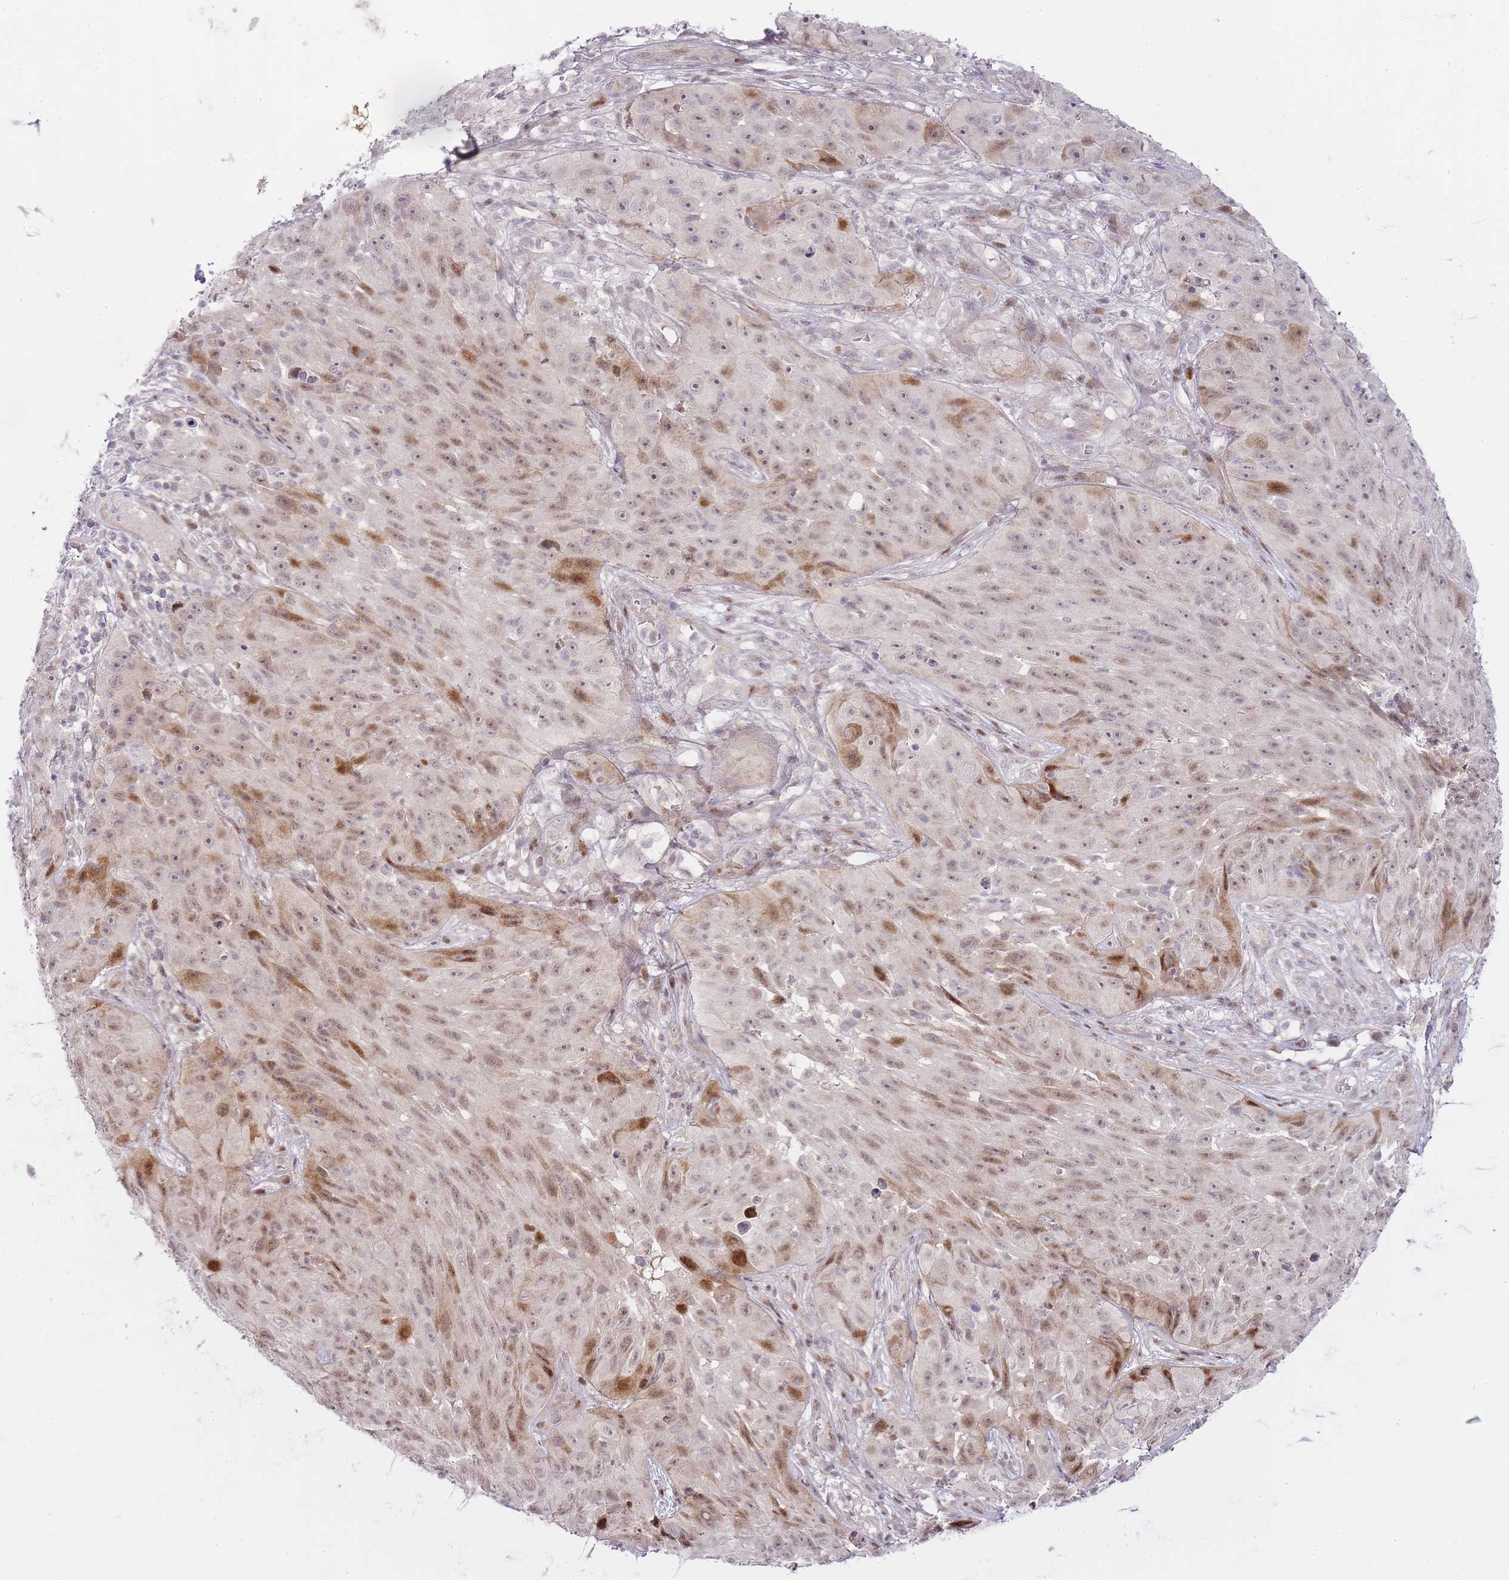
{"staining": {"intensity": "moderate", "quantity": "25%-75%", "location": "cytoplasmic/membranous,nuclear"}, "tissue": "skin cancer", "cell_type": "Tumor cells", "image_type": "cancer", "snomed": [{"axis": "morphology", "description": "Squamous cell carcinoma, NOS"}, {"axis": "topography", "description": "Skin"}], "caption": "An image showing moderate cytoplasmic/membranous and nuclear staining in approximately 25%-75% of tumor cells in skin cancer, as visualized by brown immunohistochemical staining.", "gene": "OGG1", "patient": {"sex": "female", "age": 87}}